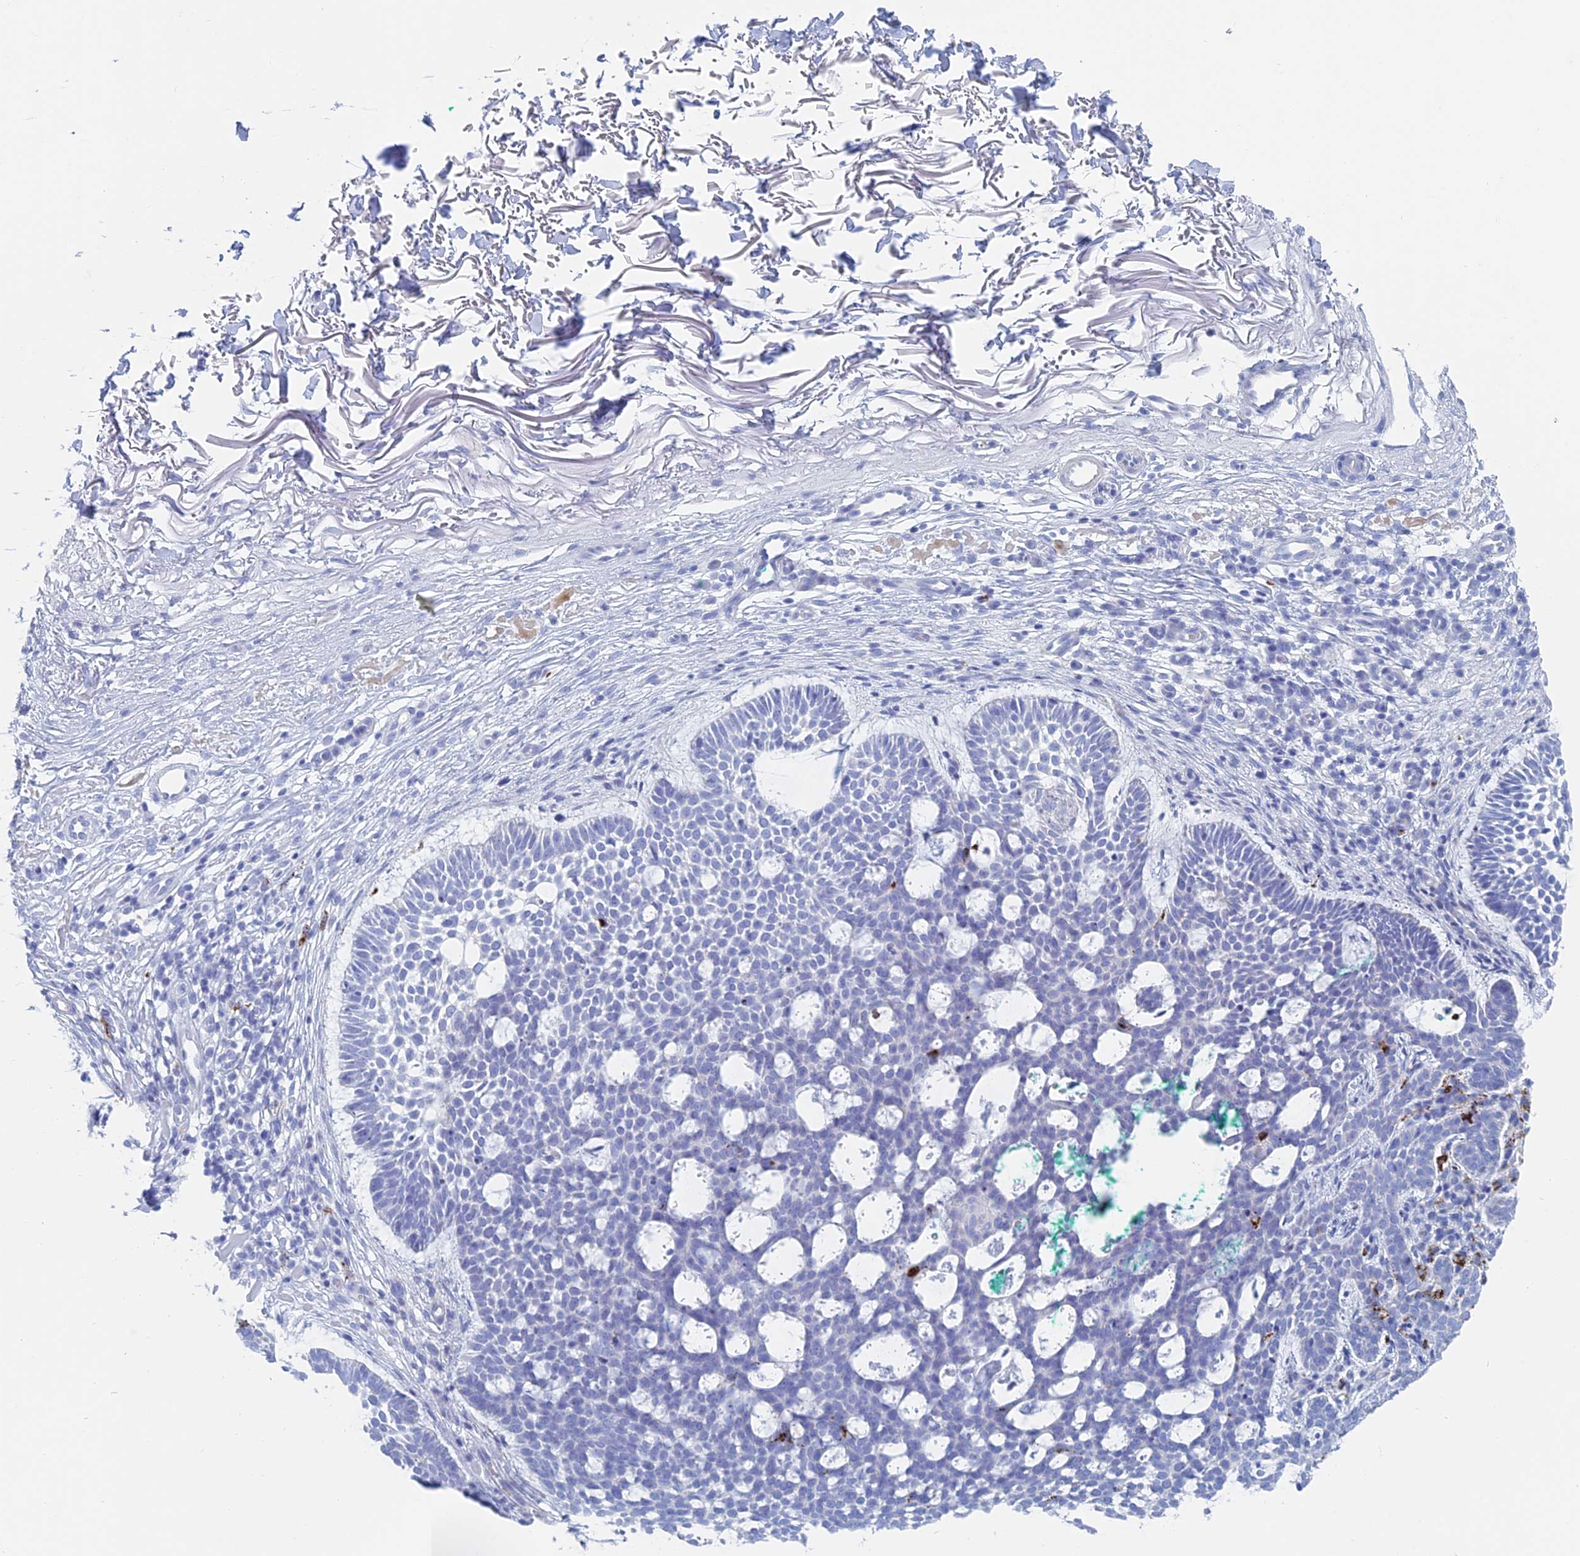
{"staining": {"intensity": "negative", "quantity": "none", "location": "none"}, "tissue": "skin cancer", "cell_type": "Tumor cells", "image_type": "cancer", "snomed": [{"axis": "morphology", "description": "Basal cell carcinoma"}, {"axis": "topography", "description": "Skin"}], "caption": "Immunohistochemistry of skin cancer shows no staining in tumor cells.", "gene": "ALMS1", "patient": {"sex": "male", "age": 85}}